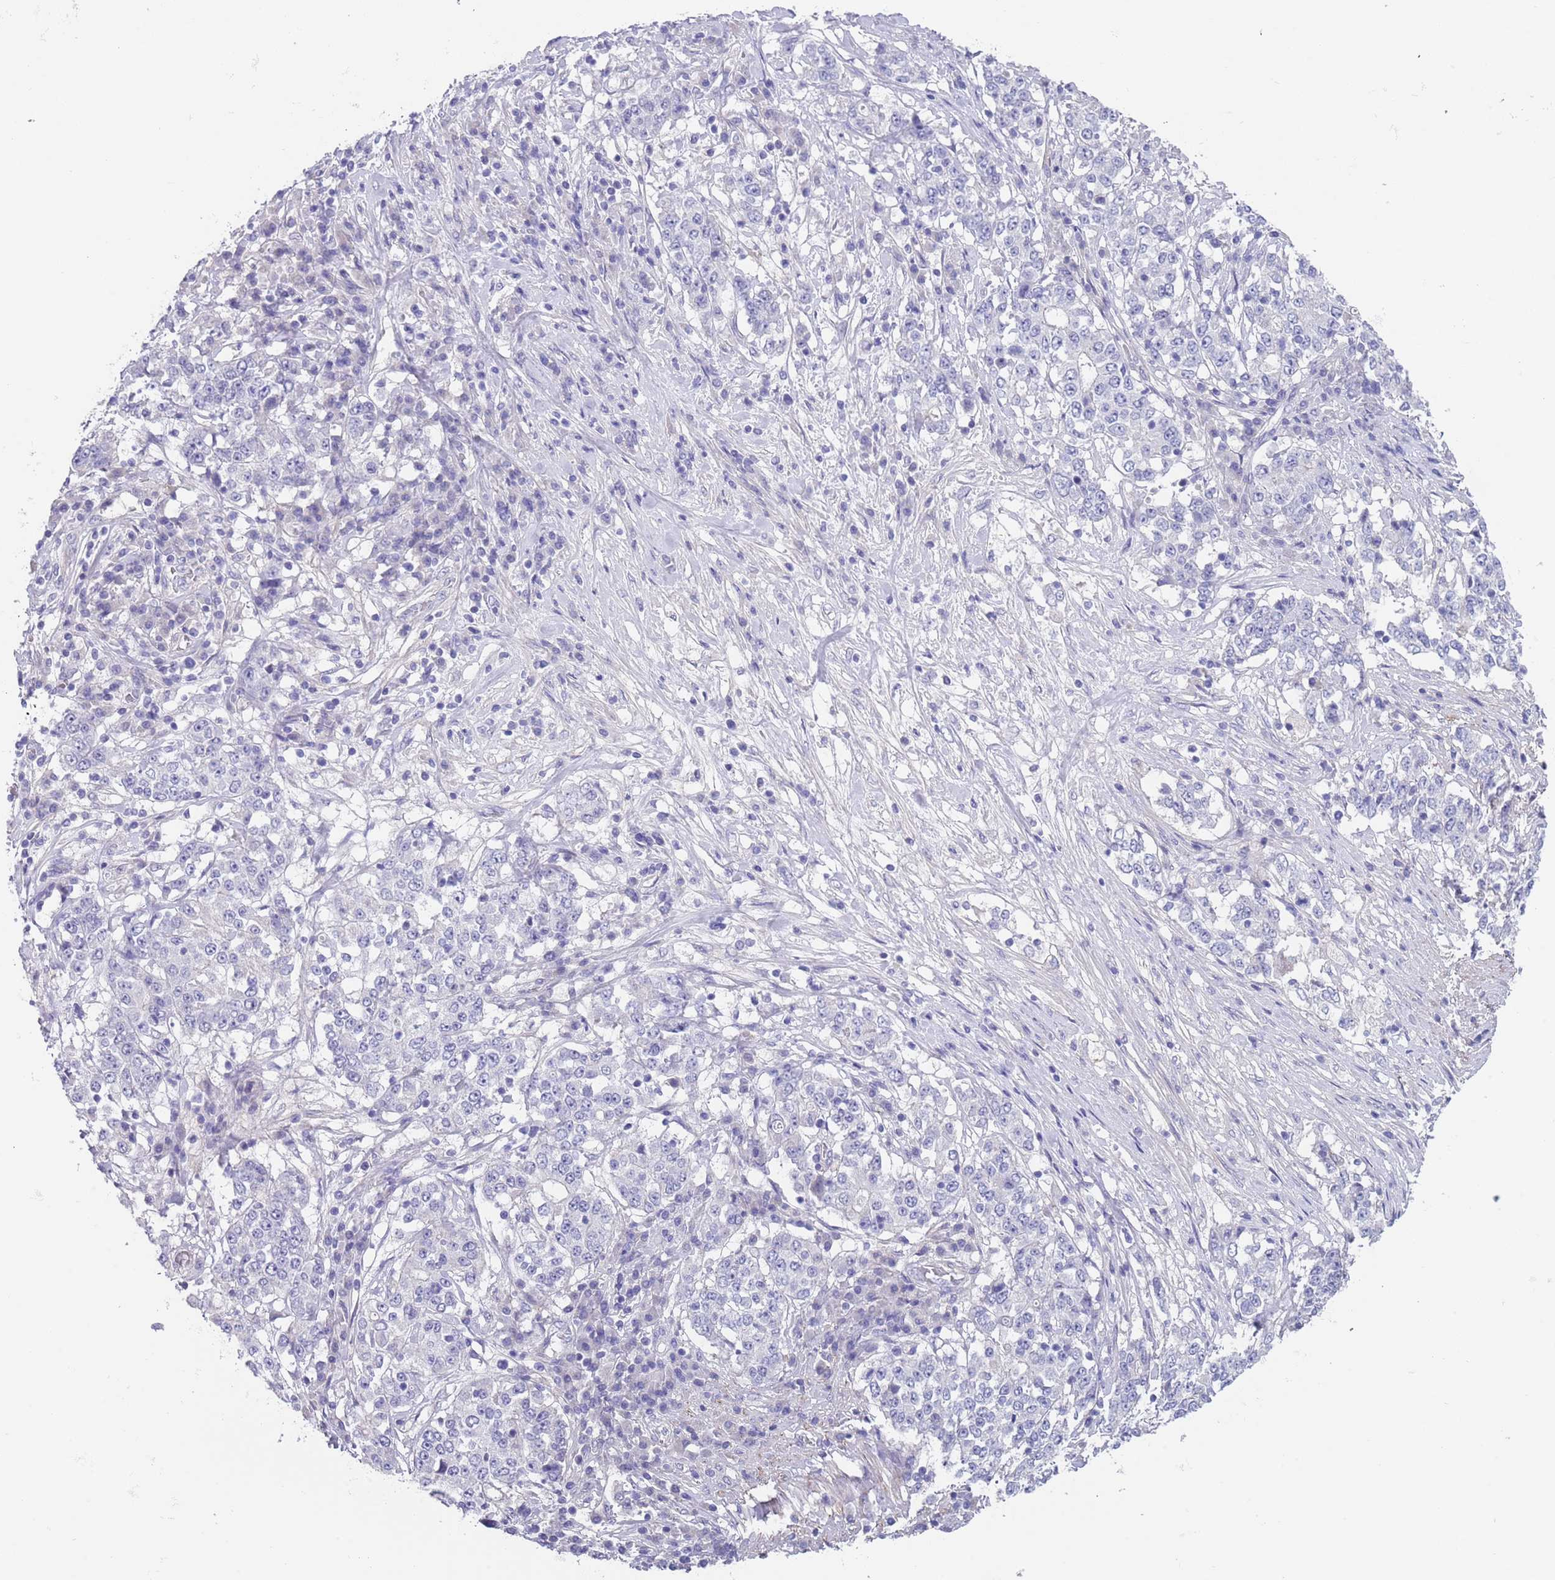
{"staining": {"intensity": "negative", "quantity": "none", "location": "none"}, "tissue": "stomach cancer", "cell_type": "Tumor cells", "image_type": "cancer", "snomed": [{"axis": "morphology", "description": "Adenocarcinoma, NOS"}, {"axis": "topography", "description": "Stomach"}], "caption": "A photomicrograph of human stomach cancer is negative for staining in tumor cells.", "gene": "RNF169", "patient": {"sex": "male", "age": 59}}